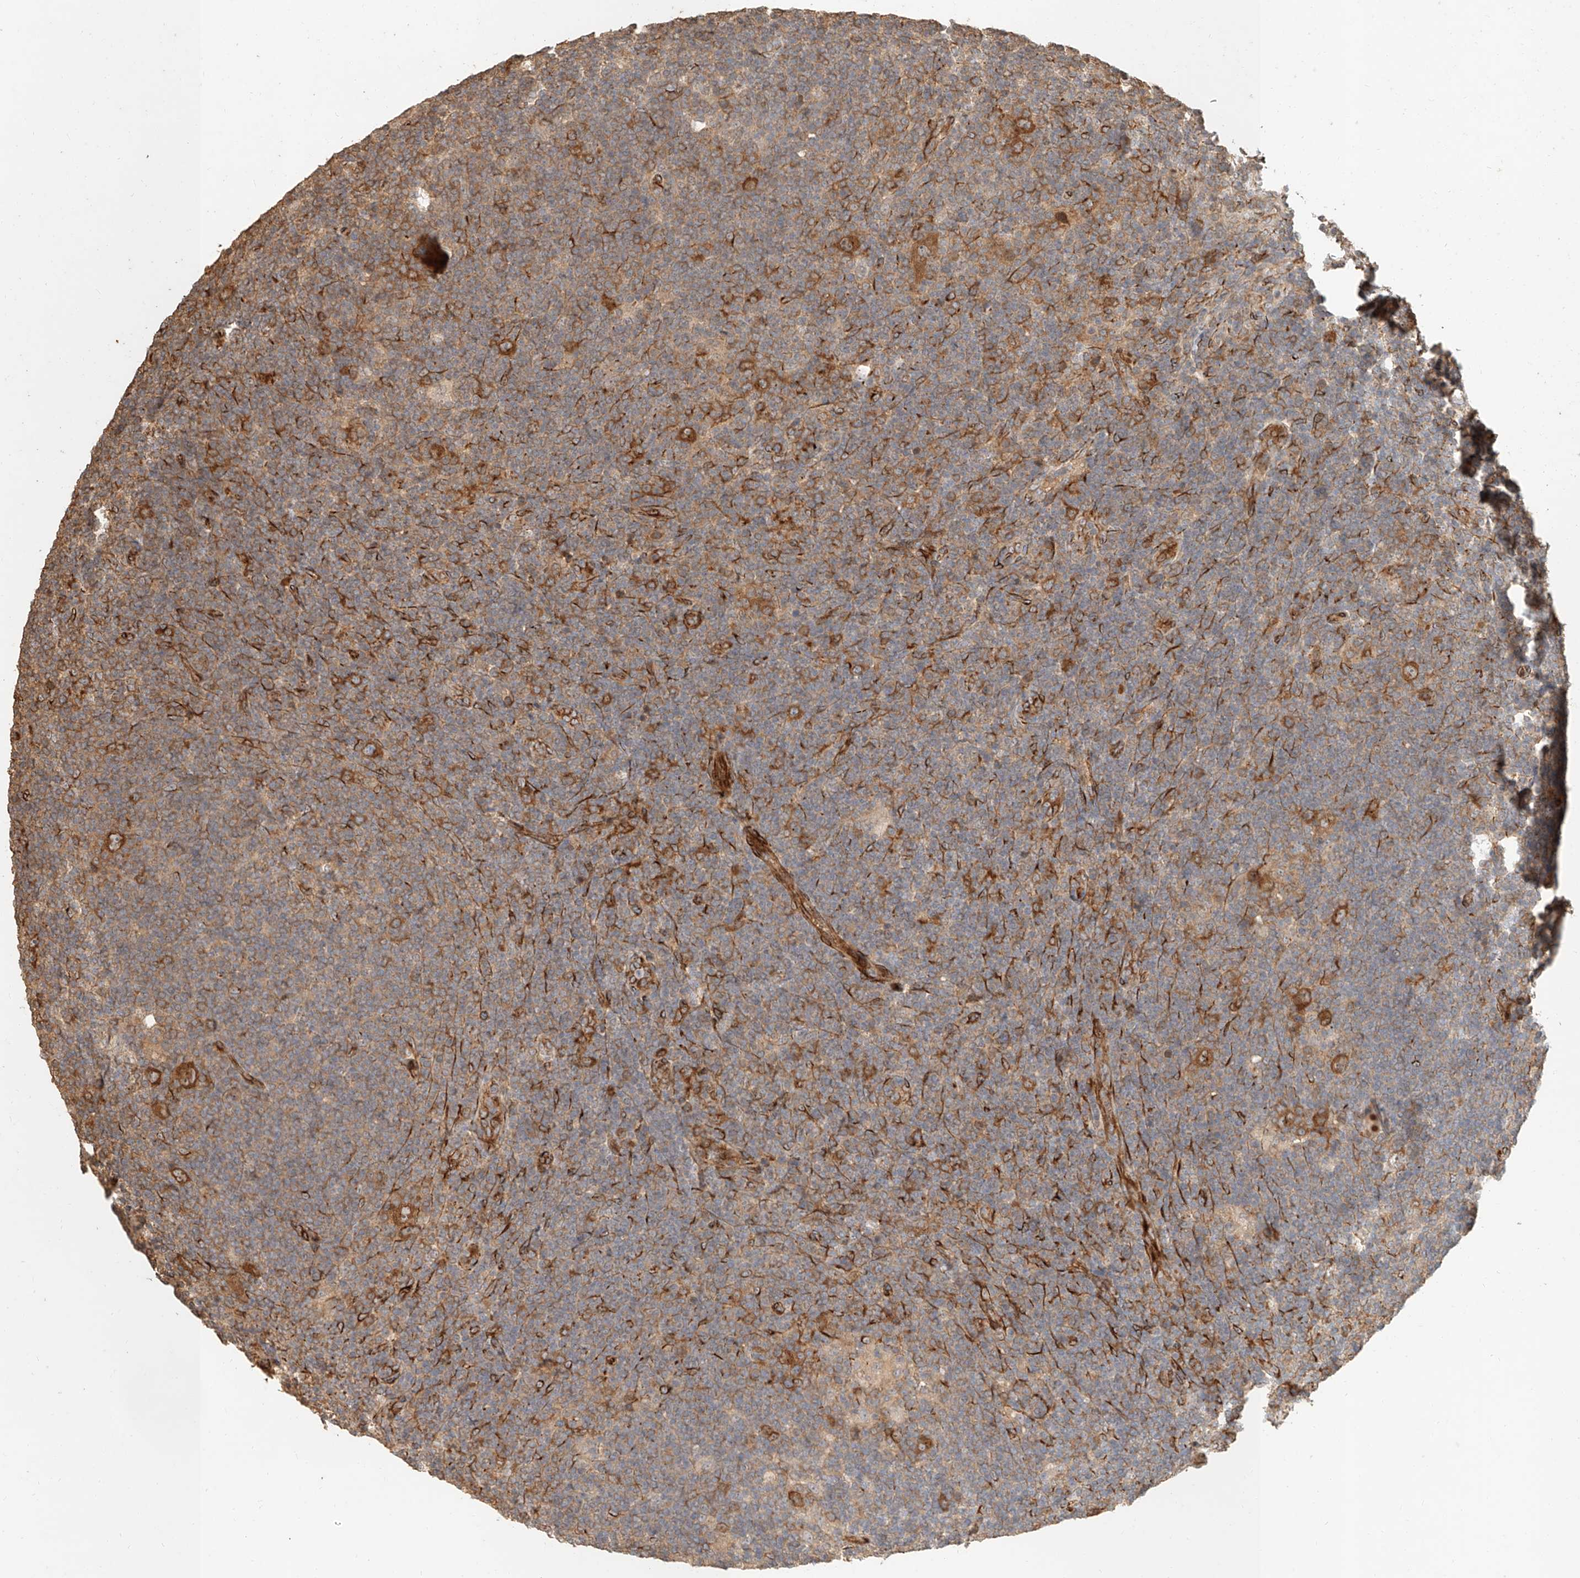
{"staining": {"intensity": "strong", "quantity": ">75%", "location": "cytoplasmic/membranous"}, "tissue": "lymphoma", "cell_type": "Tumor cells", "image_type": "cancer", "snomed": [{"axis": "morphology", "description": "Hodgkin's disease, NOS"}, {"axis": "topography", "description": "Lymph node"}], "caption": "Tumor cells demonstrate high levels of strong cytoplasmic/membranous expression in approximately >75% of cells in lymphoma. (Stains: DAB in brown, nuclei in blue, Microscopy: brightfield microscopy at high magnification).", "gene": "NAP1L1", "patient": {"sex": "female", "age": 57}}